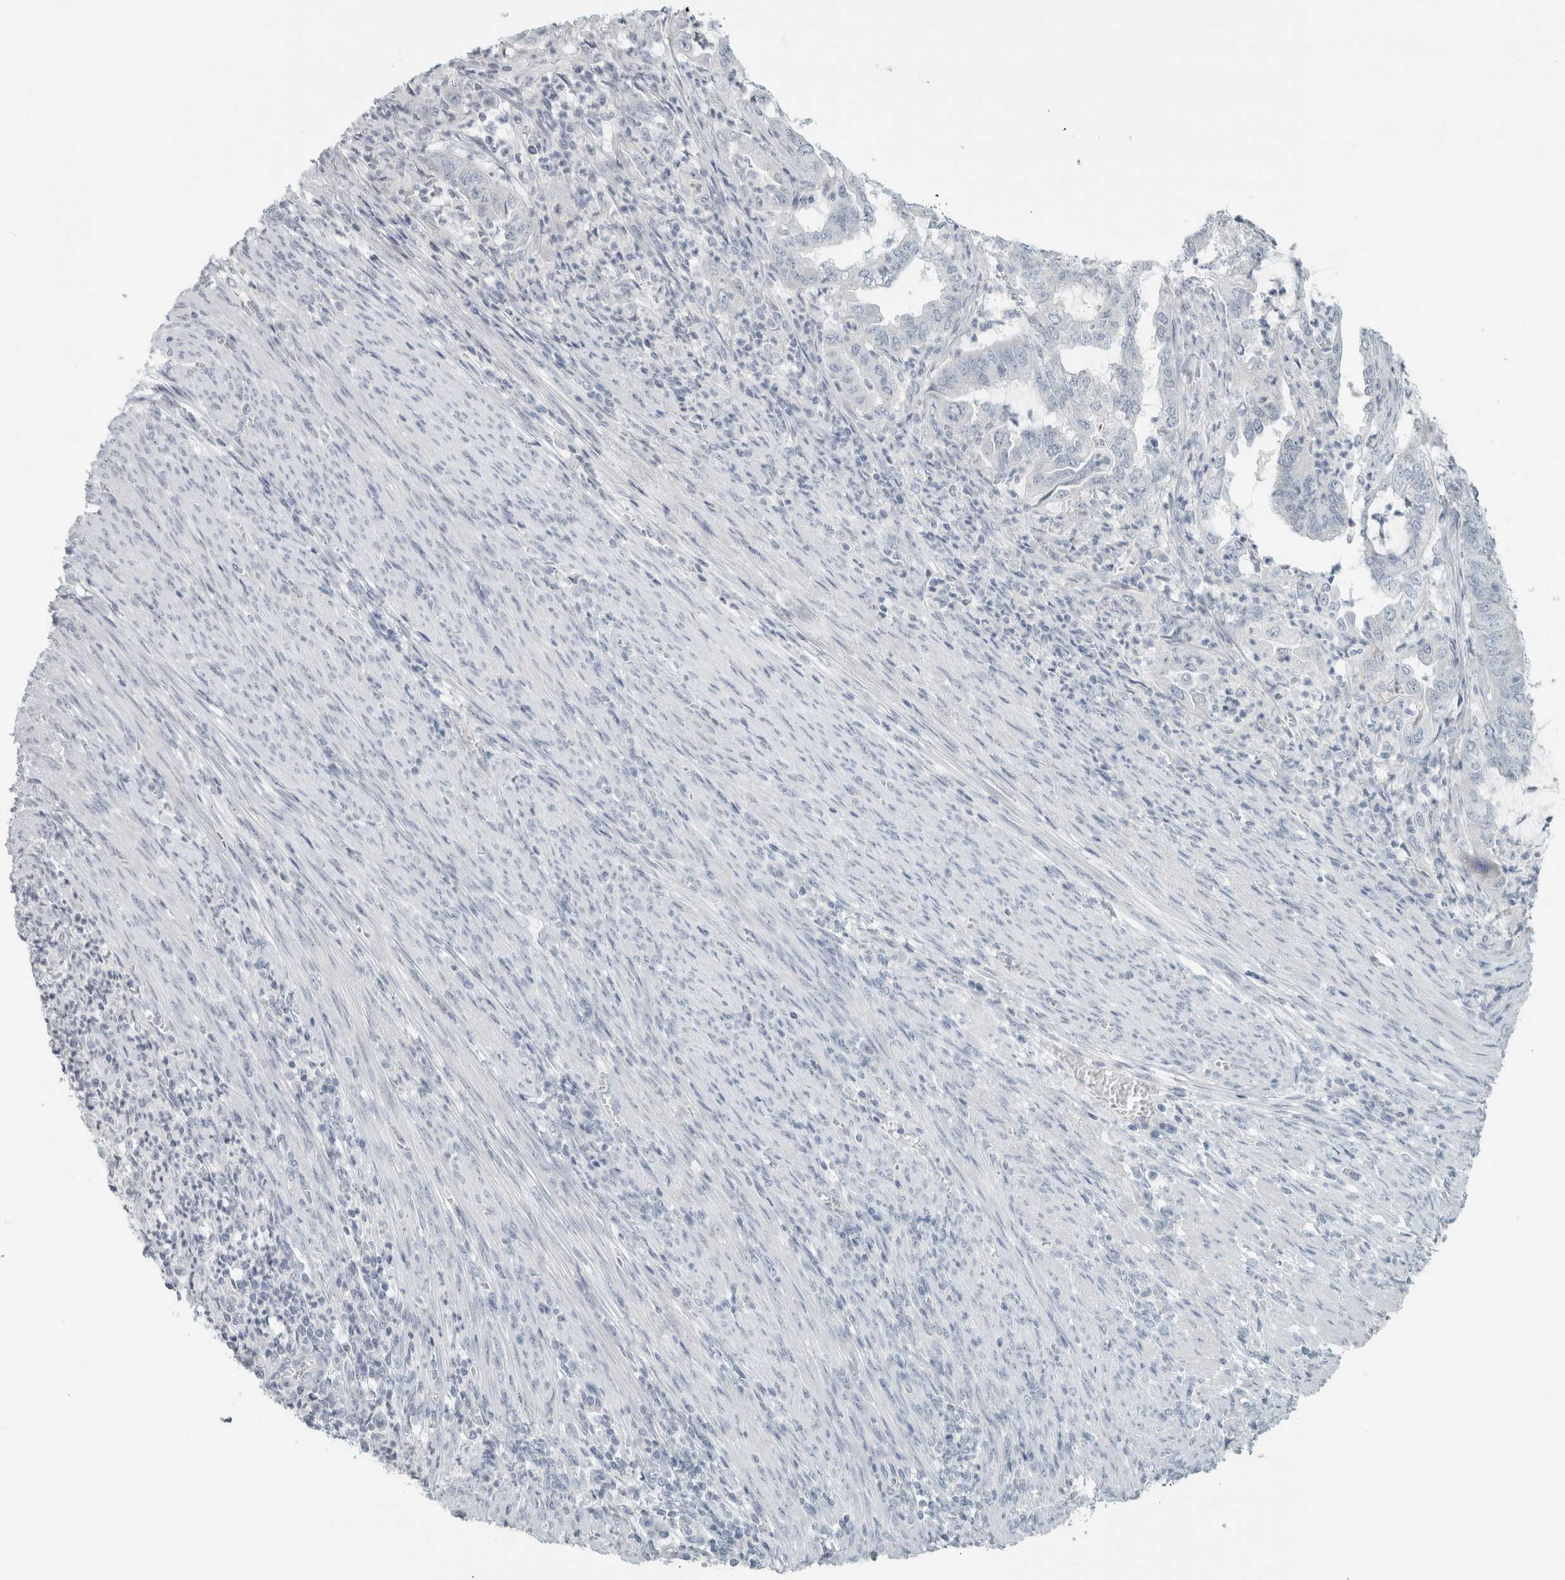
{"staining": {"intensity": "negative", "quantity": "none", "location": "none"}, "tissue": "endometrial cancer", "cell_type": "Tumor cells", "image_type": "cancer", "snomed": [{"axis": "morphology", "description": "Adenocarcinoma, NOS"}, {"axis": "topography", "description": "Endometrium"}], "caption": "Image shows no significant protein expression in tumor cells of adenocarcinoma (endometrial).", "gene": "TRIT1", "patient": {"sex": "female", "age": 49}}